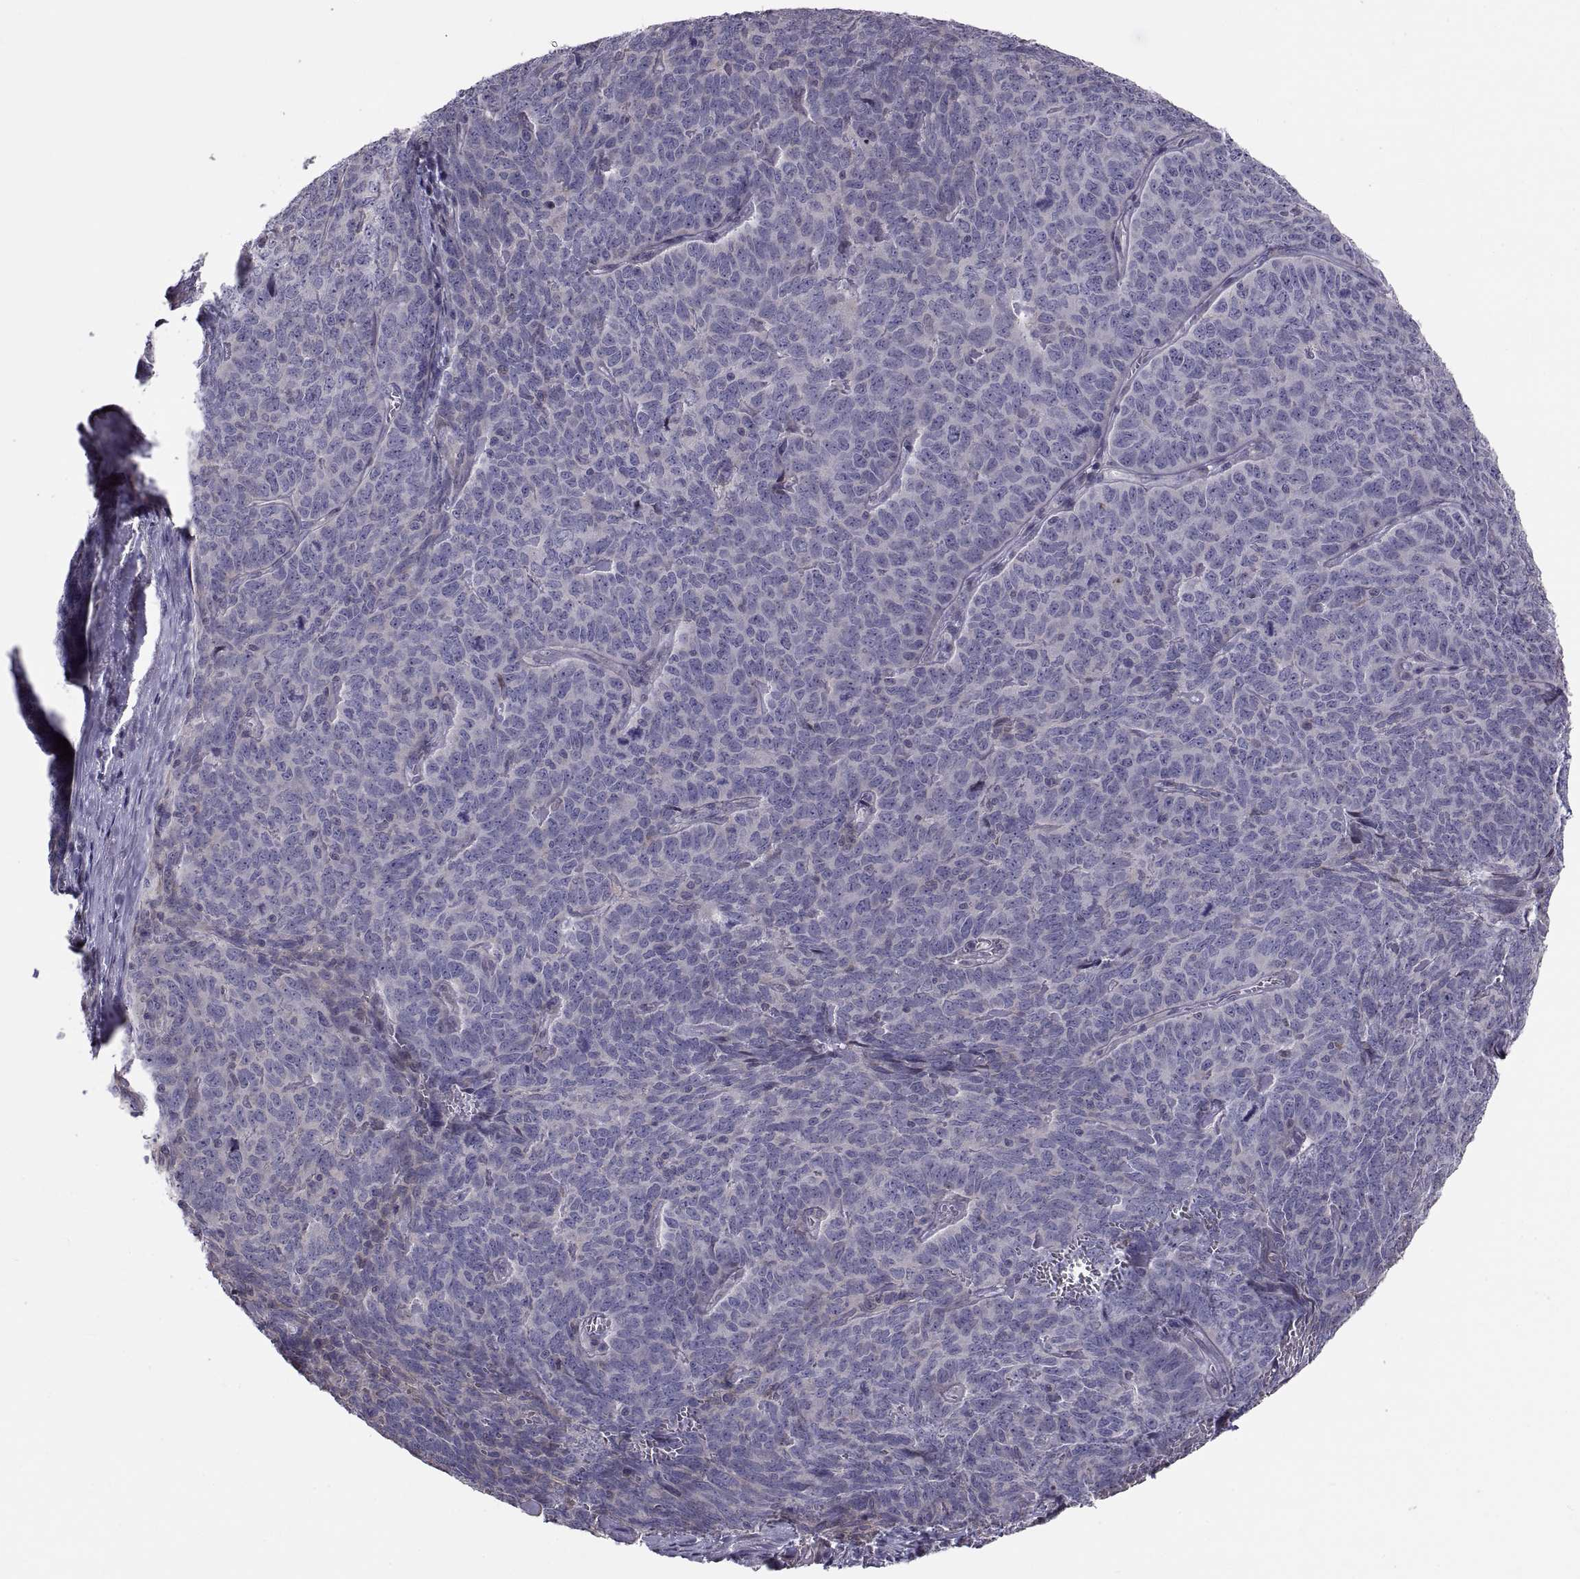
{"staining": {"intensity": "negative", "quantity": "none", "location": "none"}, "tissue": "skin cancer", "cell_type": "Tumor cells", "image_type": "cancer", "snomed": [{"axis": "morphology", "description": "Squamous cell carcinoma, NOS"}, {"axis": "topography", "description": "Skin"}, {"axis": "topography", "description": "Anal"}], "caption": "Immunohistochemistry histopathology image of skin cancer stained for a protein (brown), which shows no staining in tumor cells.", "gene": "ANO1", "patient": {"sex": "female", "age": 51}}